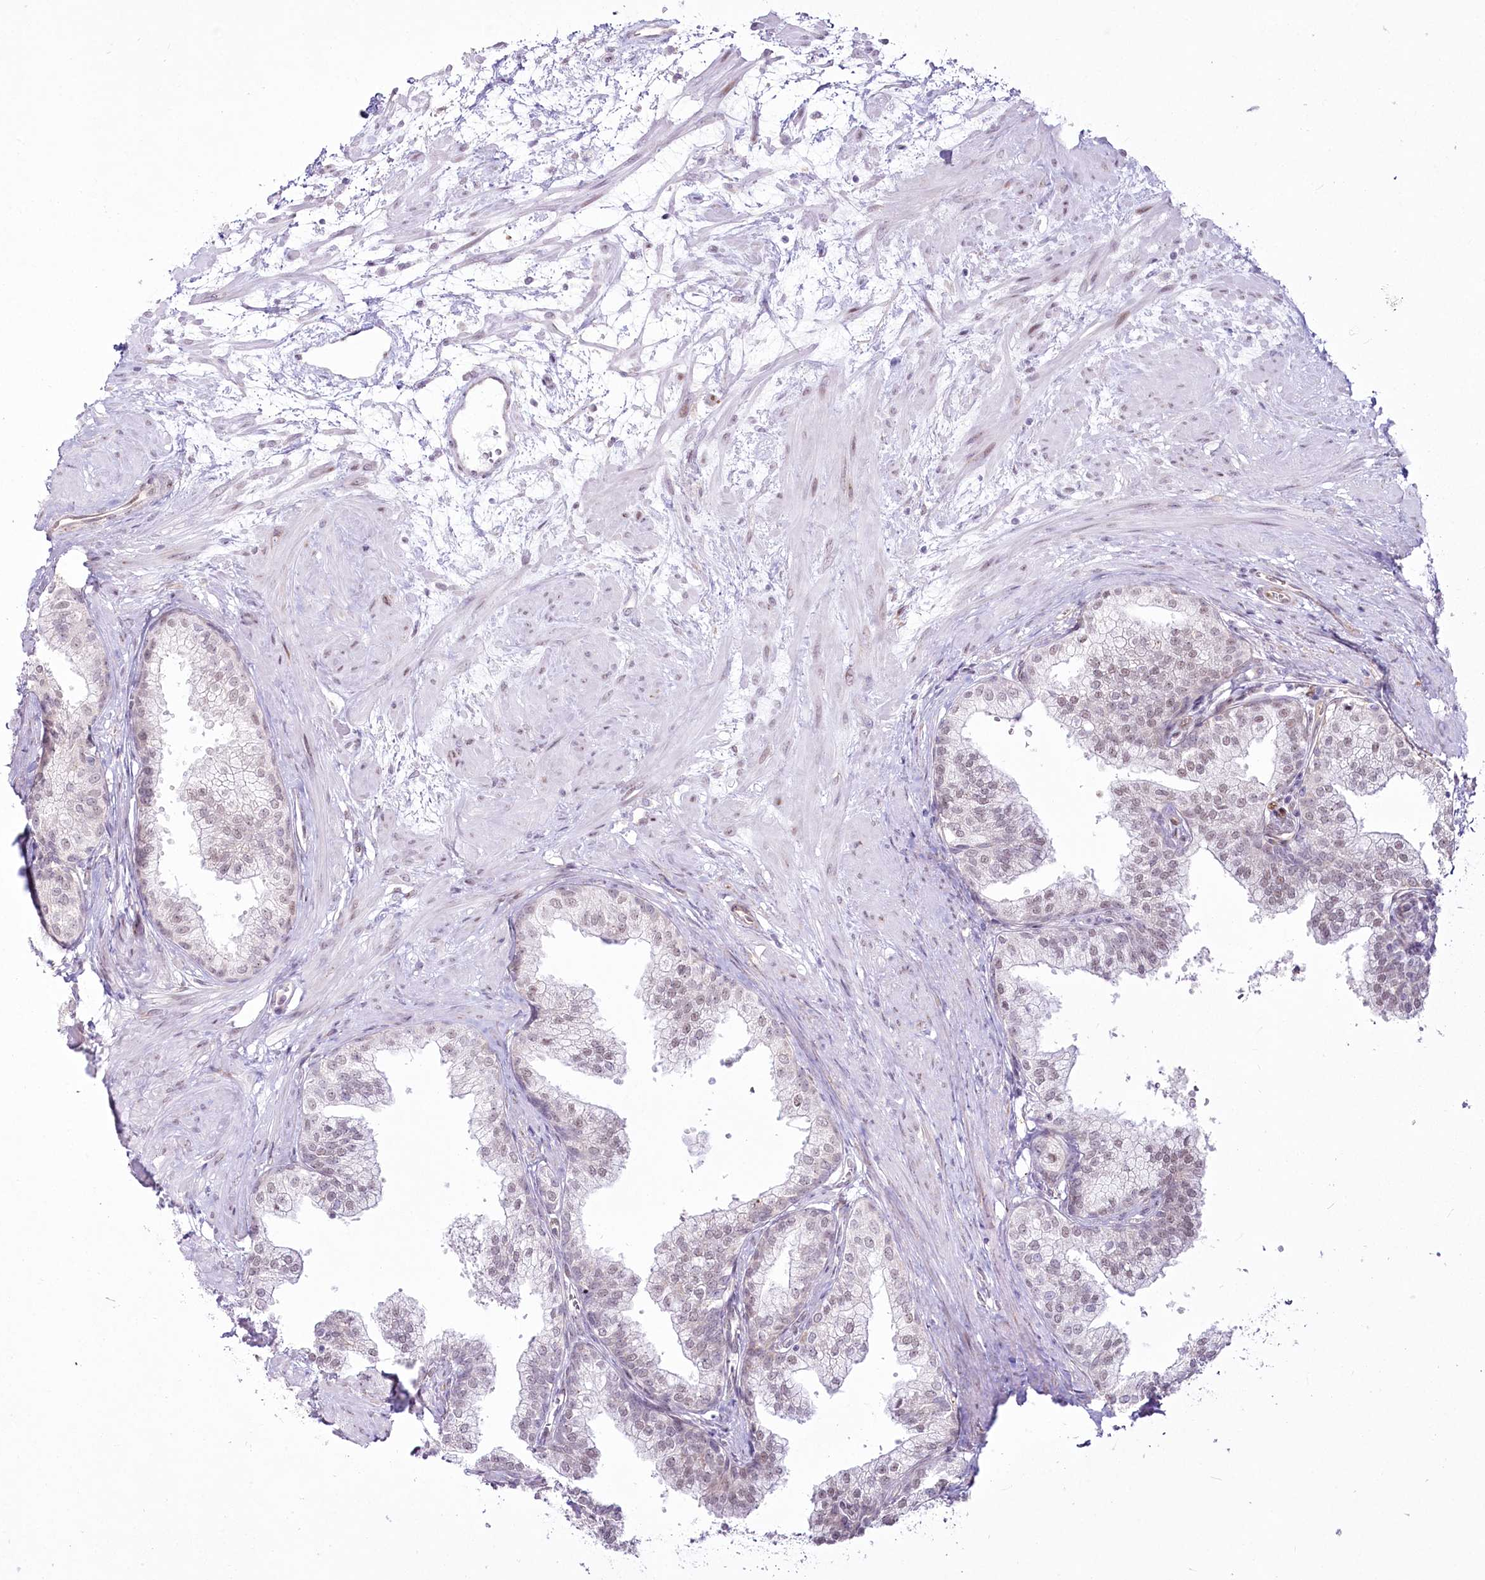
{"staining": {"intensity": "weak", "quantity": "25%-75%", "location": "nuclear"}, "tissue": "prostate", "cell_type": "Glandular cells", "image_type": "normal", "snomed": [{"axis": "morphology", "description": "Normal tissue, NOS"}, {"axis": "topography", "description": "Prostate"}], "caption": "Prostate stained with a brown dye displays weak nuclear positive staining in about 25%-75% of glandular cells.", "gene": "YBX3", "patient": {"sex": "male", "age": 60}}